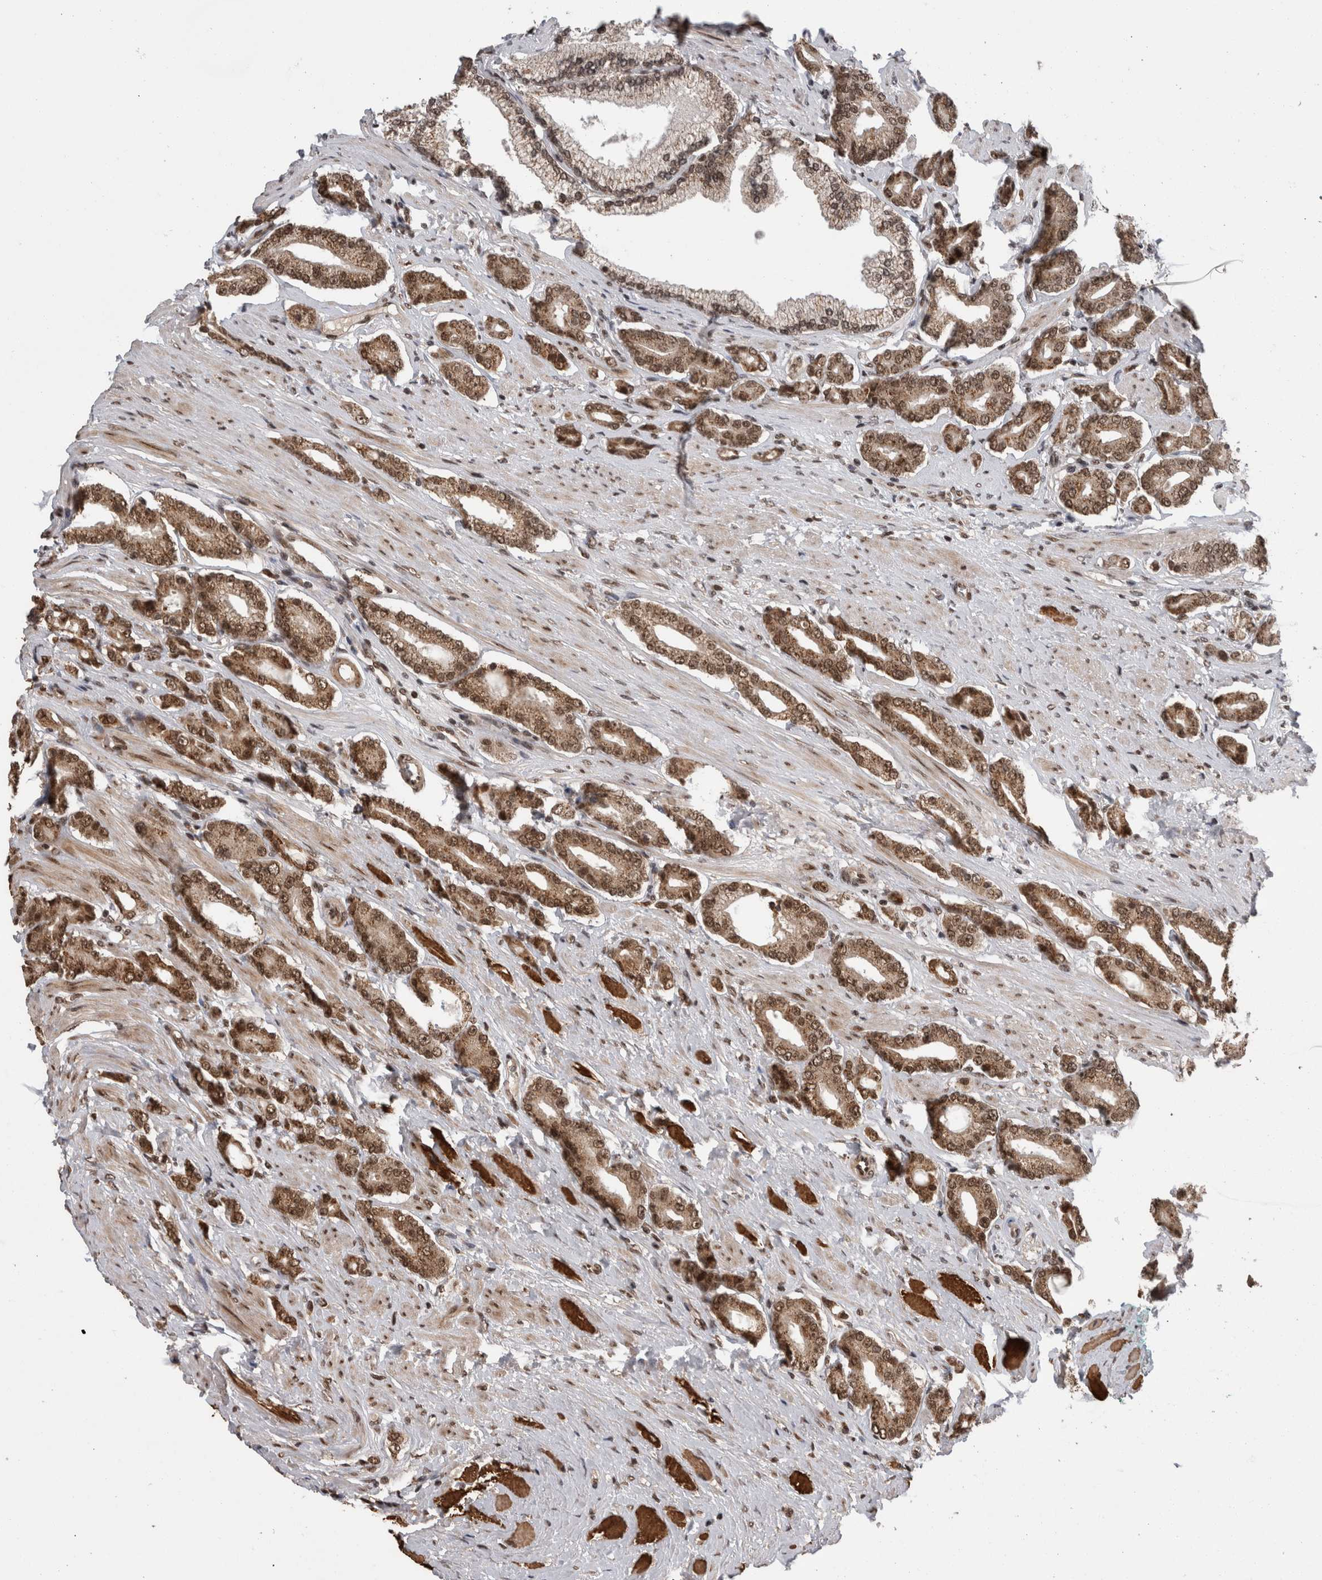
{"staining": {"intensity": "moderate", "quantity": ">75%", "location": "cytoplasmic/membranous,nuclear"}, "tissue": "prostate cancer", "cell_type": "Tumor cells", "image_type": "cancer", "snomed": [{"axis": "morphology", "description": "Adenocarcinoma, High grade"}, {"axis": "topography", "description": "Prostate"}], "caption": "This is a photomicrograph of immunohistochemistry (IHC) staining of prostate adenocarcinoma (high-grade), which shows moderate positivity in the cytoplasmic/membranous and nuclear of tumor cells.", "gene": "CPSF2", "patient": {"sex": "male", "age": 71}}